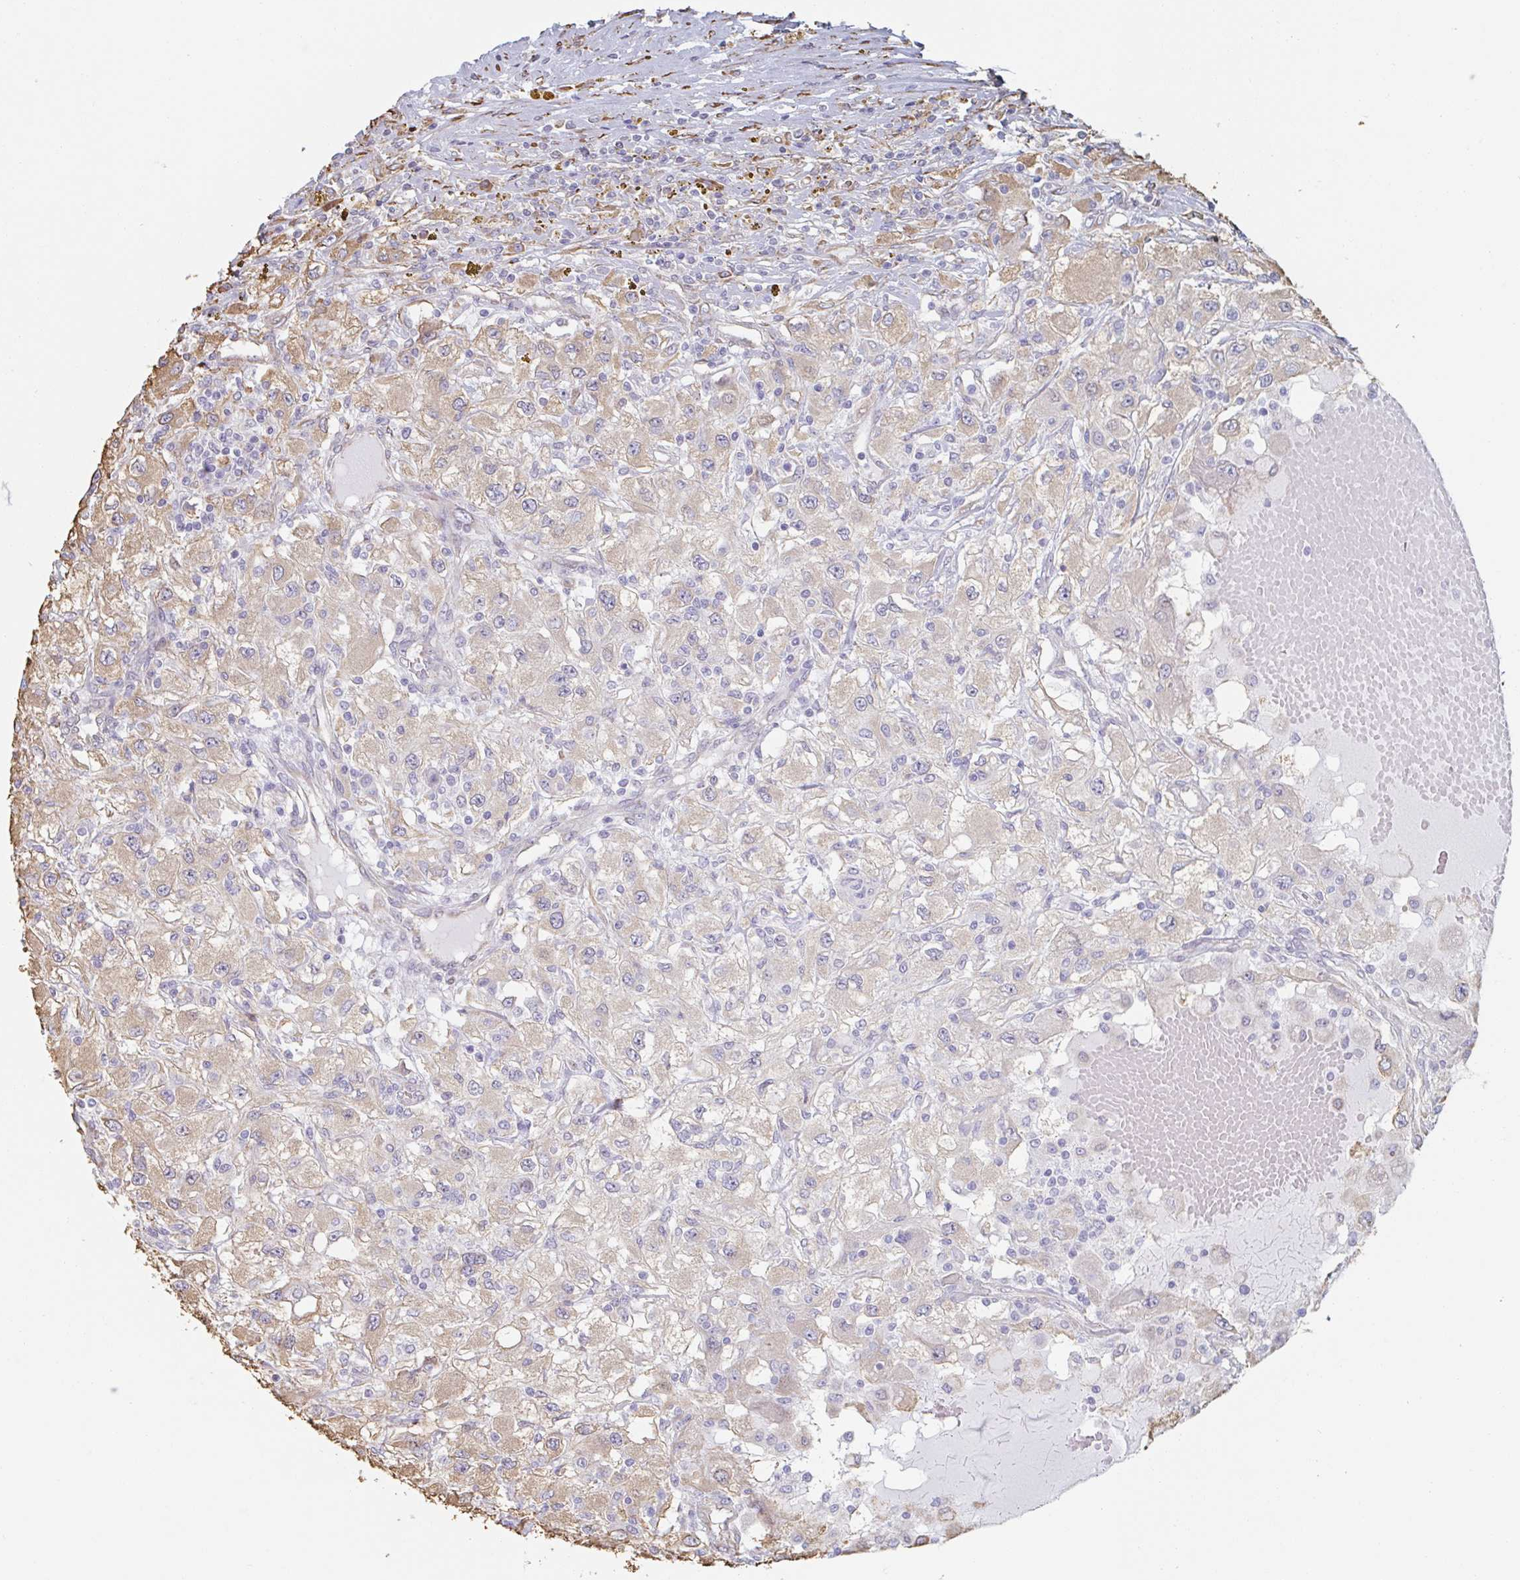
{"staining": {"intensity": "moderate", "quantity": "25%-75%", "location": "cytoplasmic/membranous"}, "tissue": "renal cancer", "cell_type": "Tumor cells", "image_type": "cancer", "snomed": [{"axis": "morphology", "description": "Adenocarcinoma, NOS"}, {"axis": "topography", "description": "Kidney"}], "caption": "There is medium levels of moderate cytoplasmic/membranous positivity in tumor cells of adenocarcinoma (renal), as demonstrated by immunohistochemical staining (brown color).", "gene": "RAB5IF", "patient": {"sex": "female", "age": 67}}